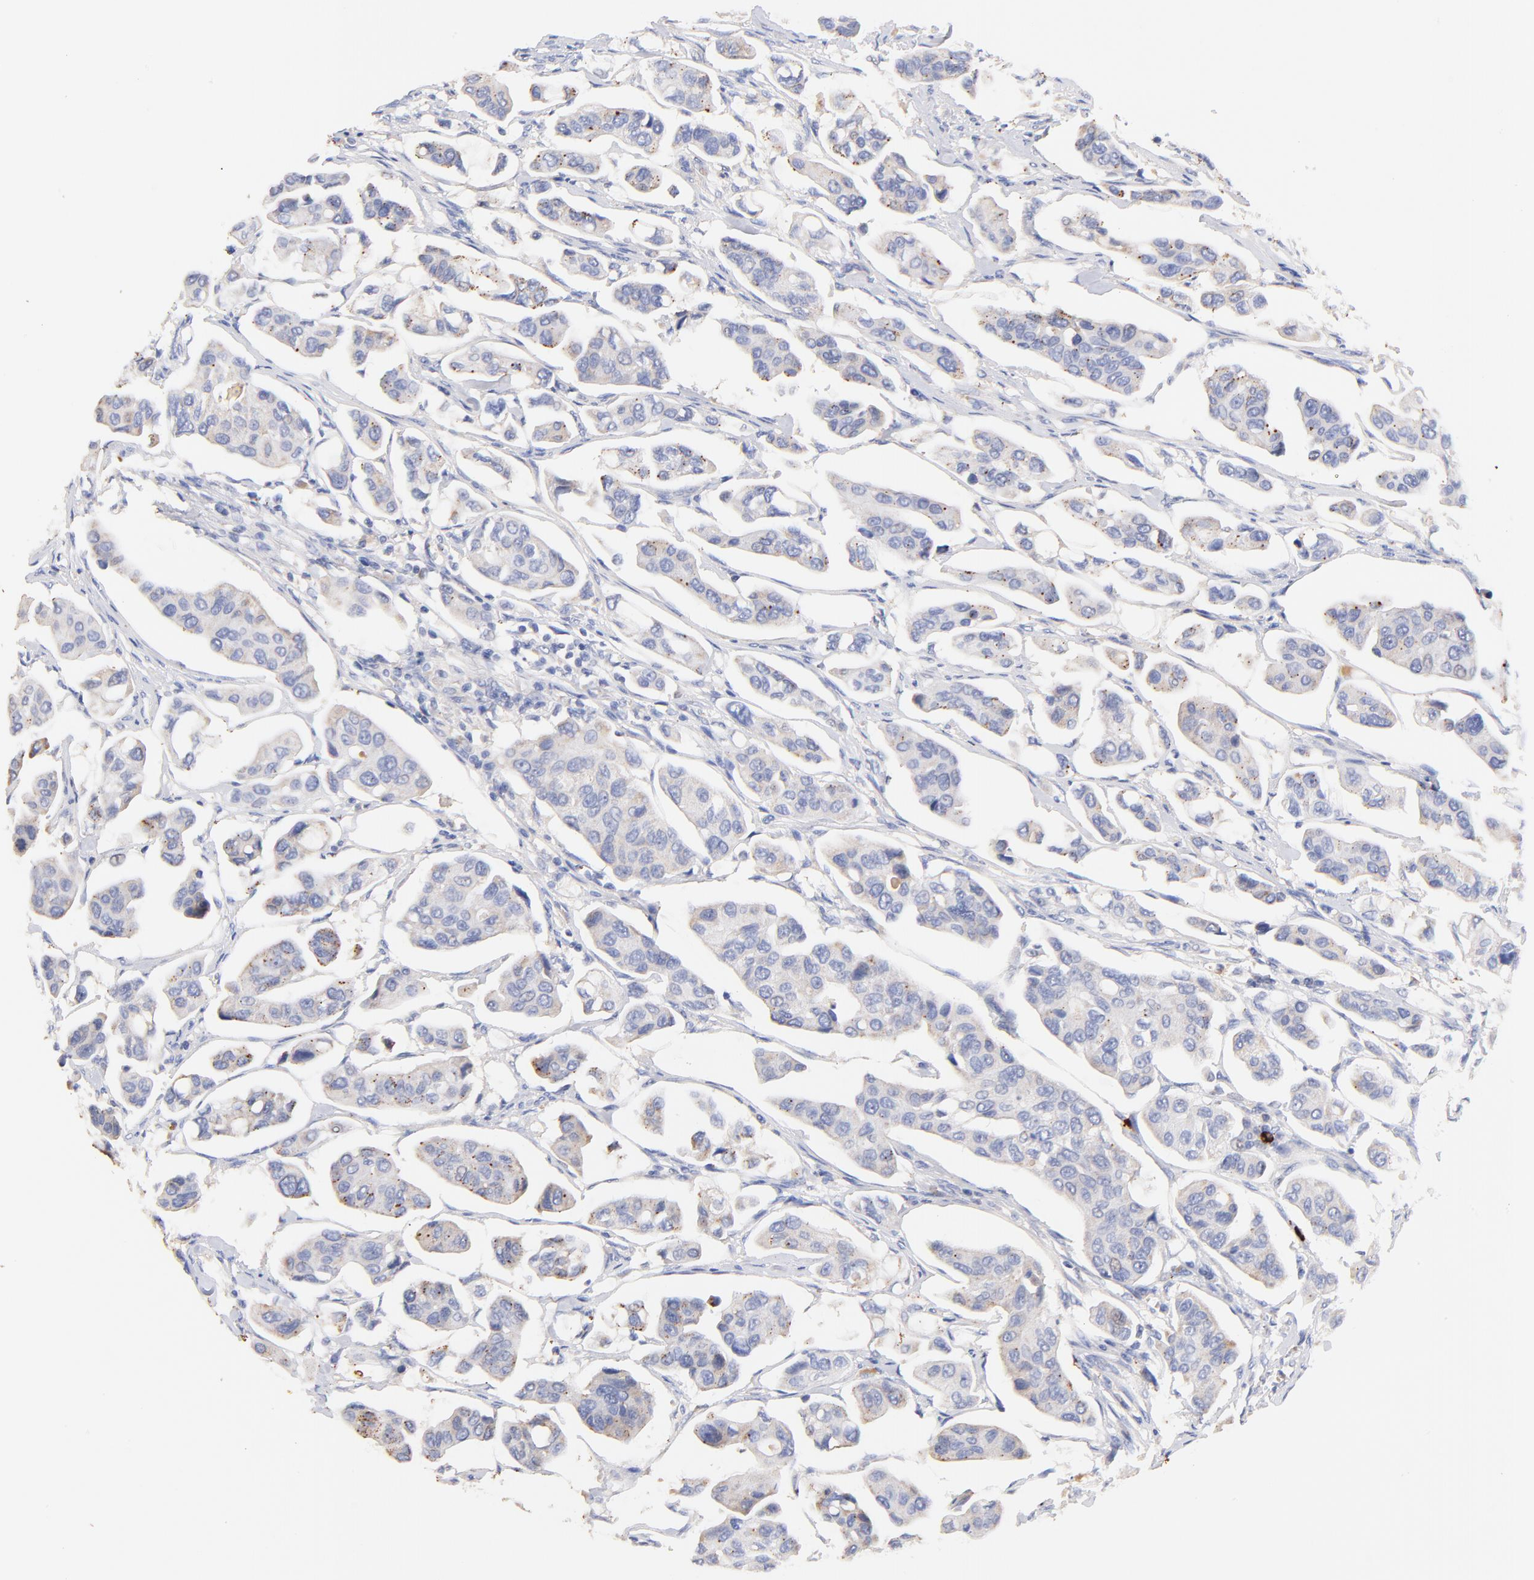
{"staining": {"intensity": "weak", "quantity": "25%-75%", "location": "cytoplasmic/membranous"}, "tissue": "urothelial cancer", "cell_type": "Tumor cells", "image_type": "cancer", "snomed": [{"axis": "morphology", "description": "Adenocarcinoma, NOS"}, {"axis": "topography", "description": "Urinary bladder"}], "caption": "Weak cytoplasmic/membranous positivity is appreciated in approximately 25%-75% of tumor cells in urothelial cancer. (IHC, brightfield microscopy, high magnification).", "gene": "IGLV7-43", "patient": {"sex": "male", "age": 61}}